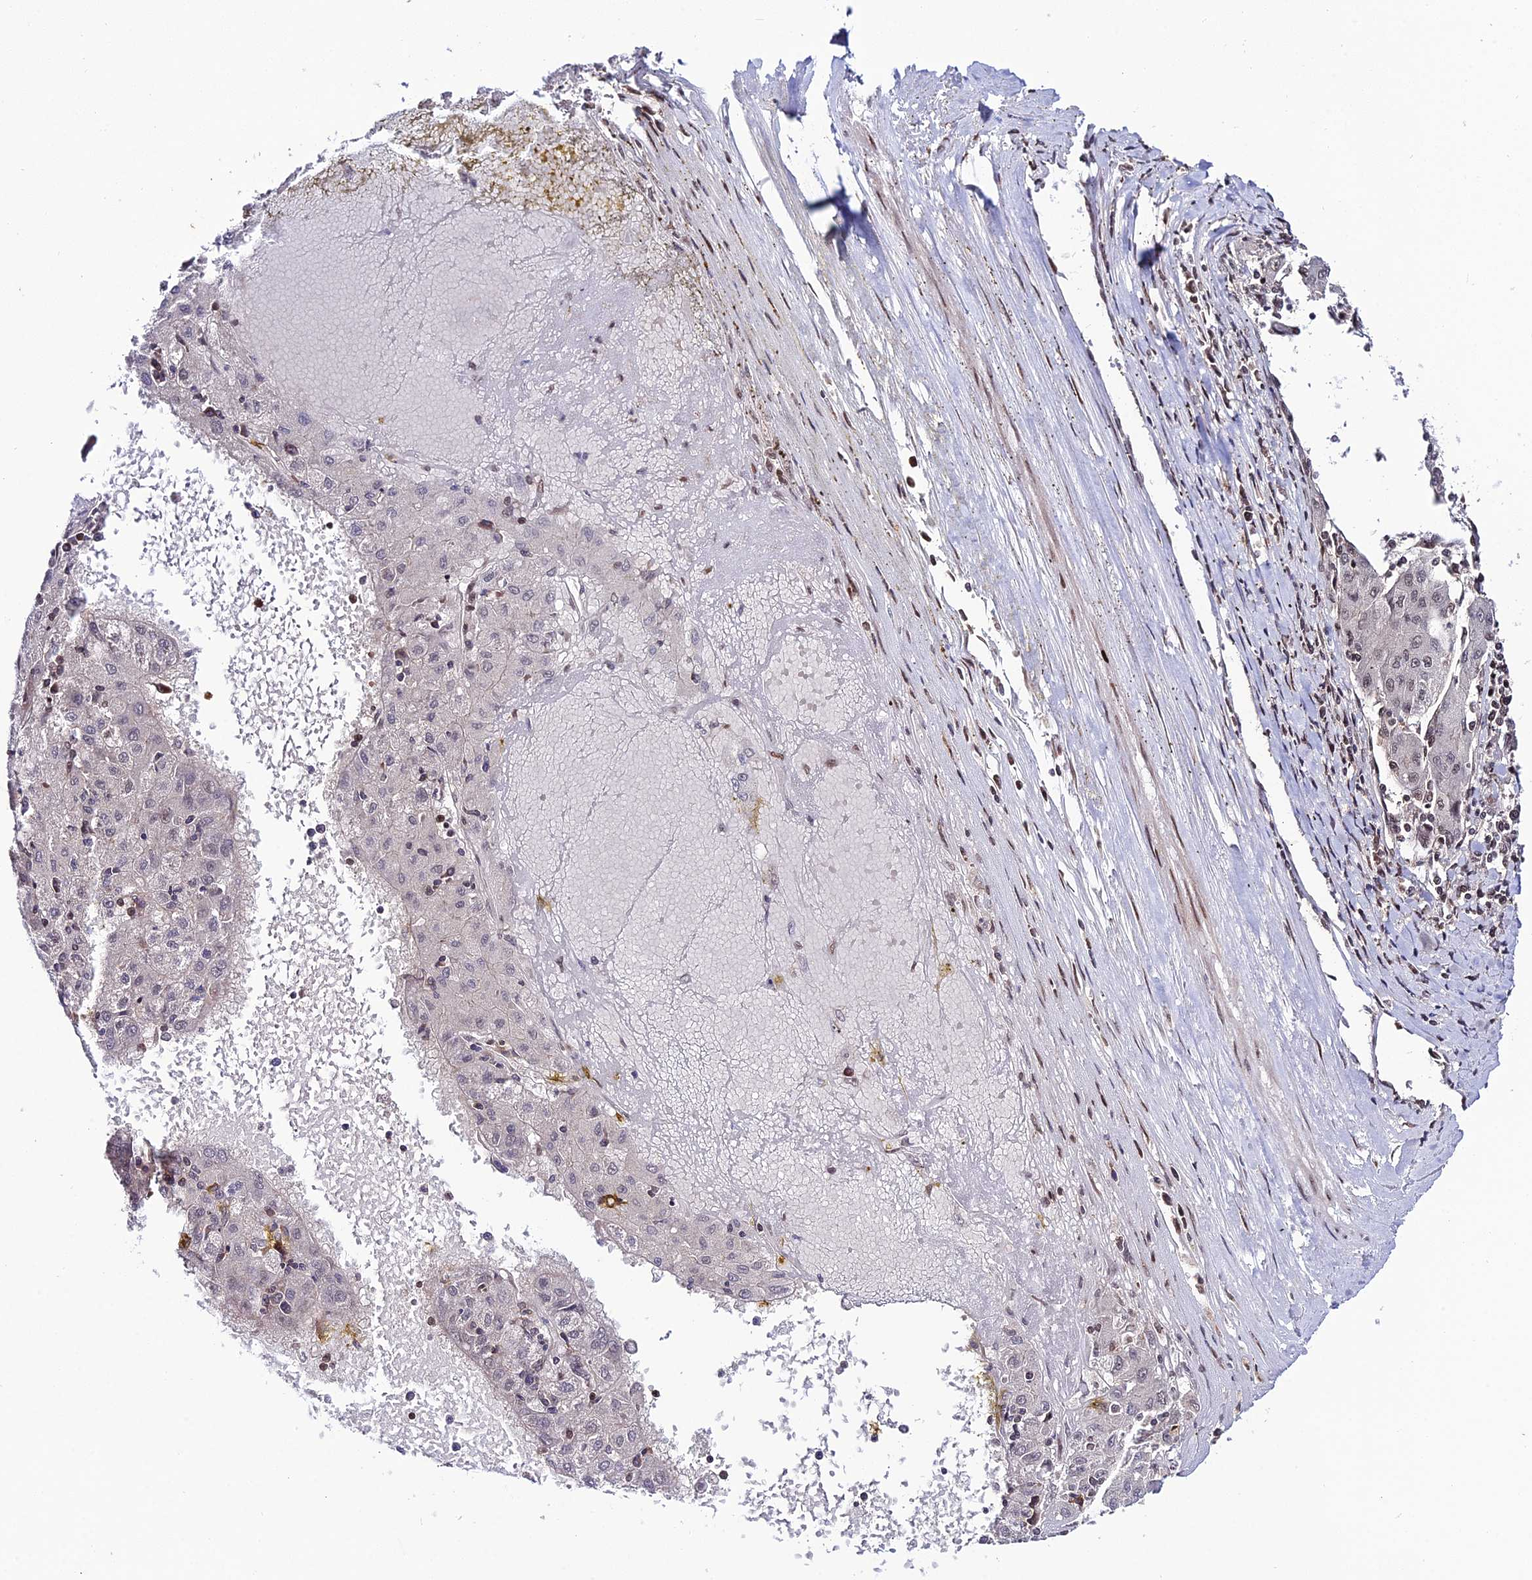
{"staining": {"intensity": "negative", "quantity": "none", "location": "none"}, "tissue": "liver cancer", "cell_type": "Tumor cells", "image_type": "cancer", "snomed": [{"axis": "morphology", "description": "Carcinoma, Hepatocellular, NOS"}, {"axis": "topography", "description": "Liver"}], "caption": "The immunohistochemistry (IHC) image has no significant staining in tumor cells of hepatocellular carcinoma (liver) tissue.", "gene": "SYT15", "patient": {"sex": "male", "age": 72}}